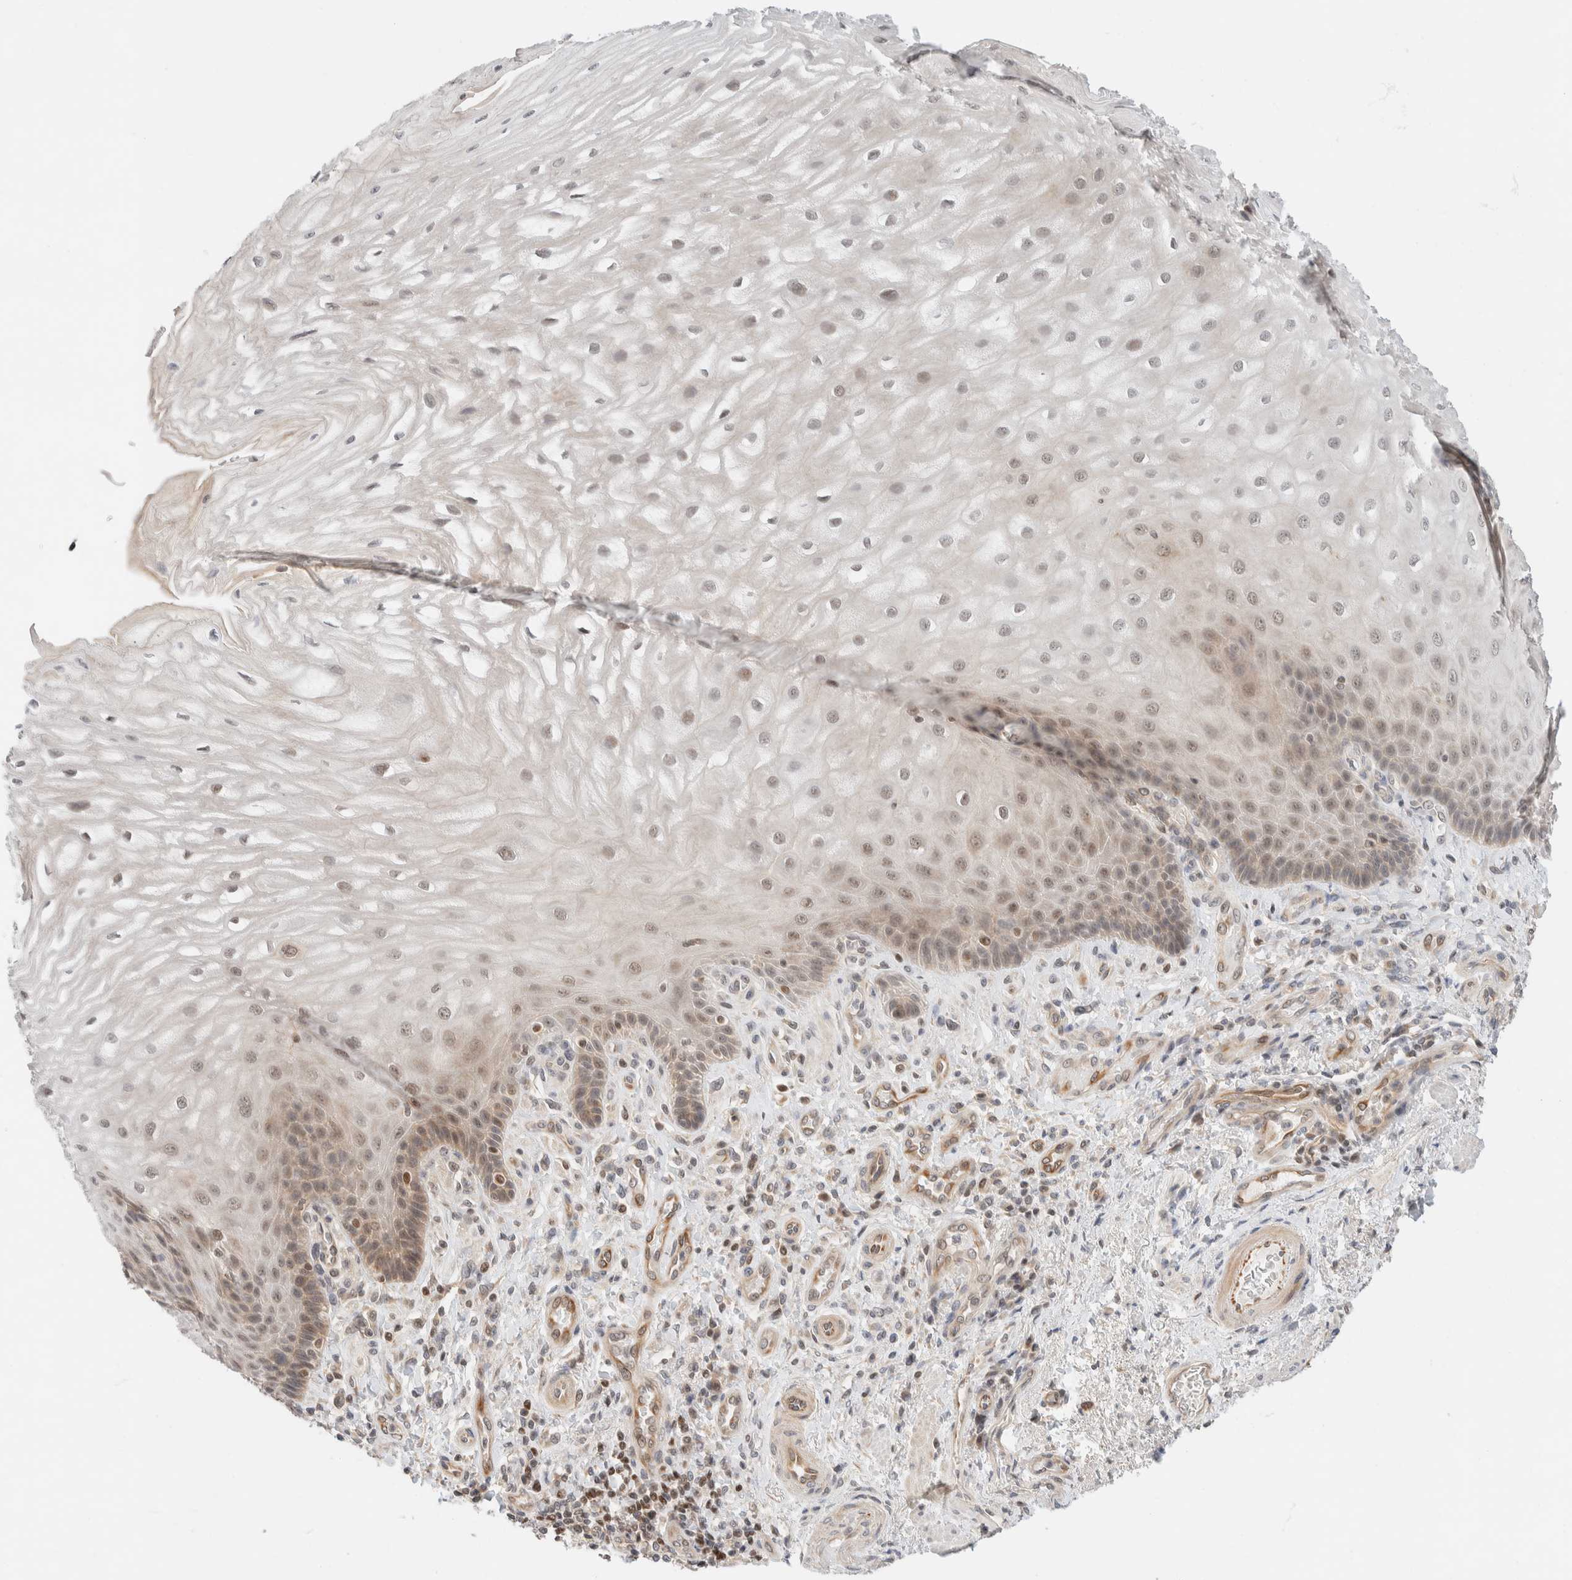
{"staining": {"intensity": "moderate", "quantity": ">75%", "location": "cytoplasmic/membranous,nuclear"}, "tissue": "esophagus", "cell_type": "Squamous epithelial cells", "image_type": "normal", "snomed": [{"axis": "morphology", "description": "Normal tissue, NOS"}, {"axis": "topography", "description": "Esophagus"}], "caption": "Brown immunohistochemical staining in benign esophagus demonstrates moderate cytoplasmic/membranous,nuclear expression in approximately >75% of squamous epithelial cells. (IHC, brightfield microscopy, high magnification).", "gene": "C8orf76", "patient": {"sex": "male", "age": 54}}